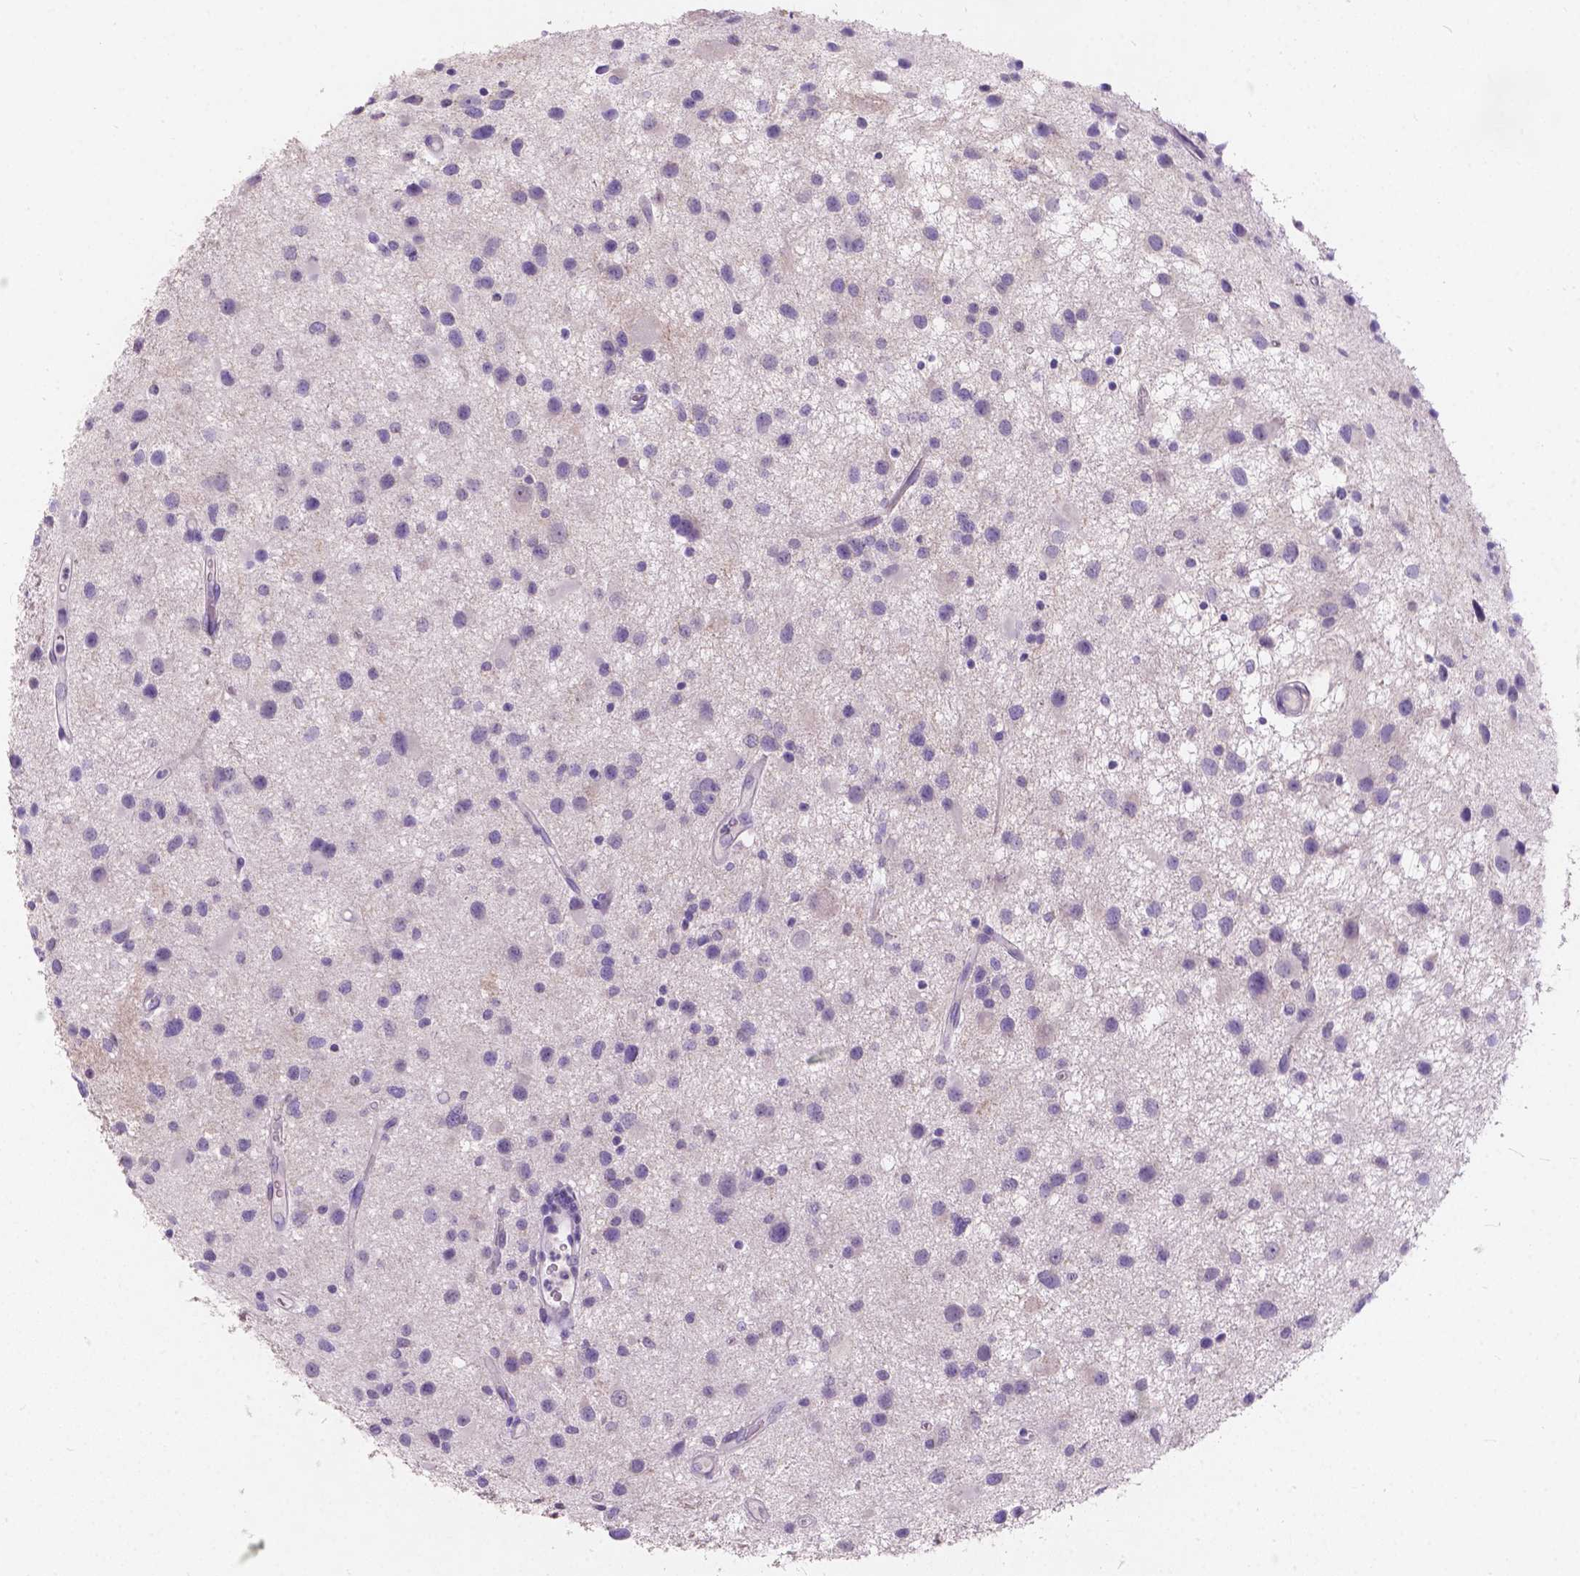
{"staining": {"intensity": "negative", "quantity": "none", "location": "none"}, "tissue": "glioma", "cell_type": "Tumor cells", "image_type": "cancer", "snomed": [{"axis": "morphology", "description": "Glioma, malignant, Low grade"}, {"axis": "topography", "description": "Brain"}], "caption": "IHC of malignant low-grade glioma demonstrates no expression in tumor cells. Nuclei are stained in blue.", "gene": "PEX11G", "patient": {"sex": "female", "age": 32}}